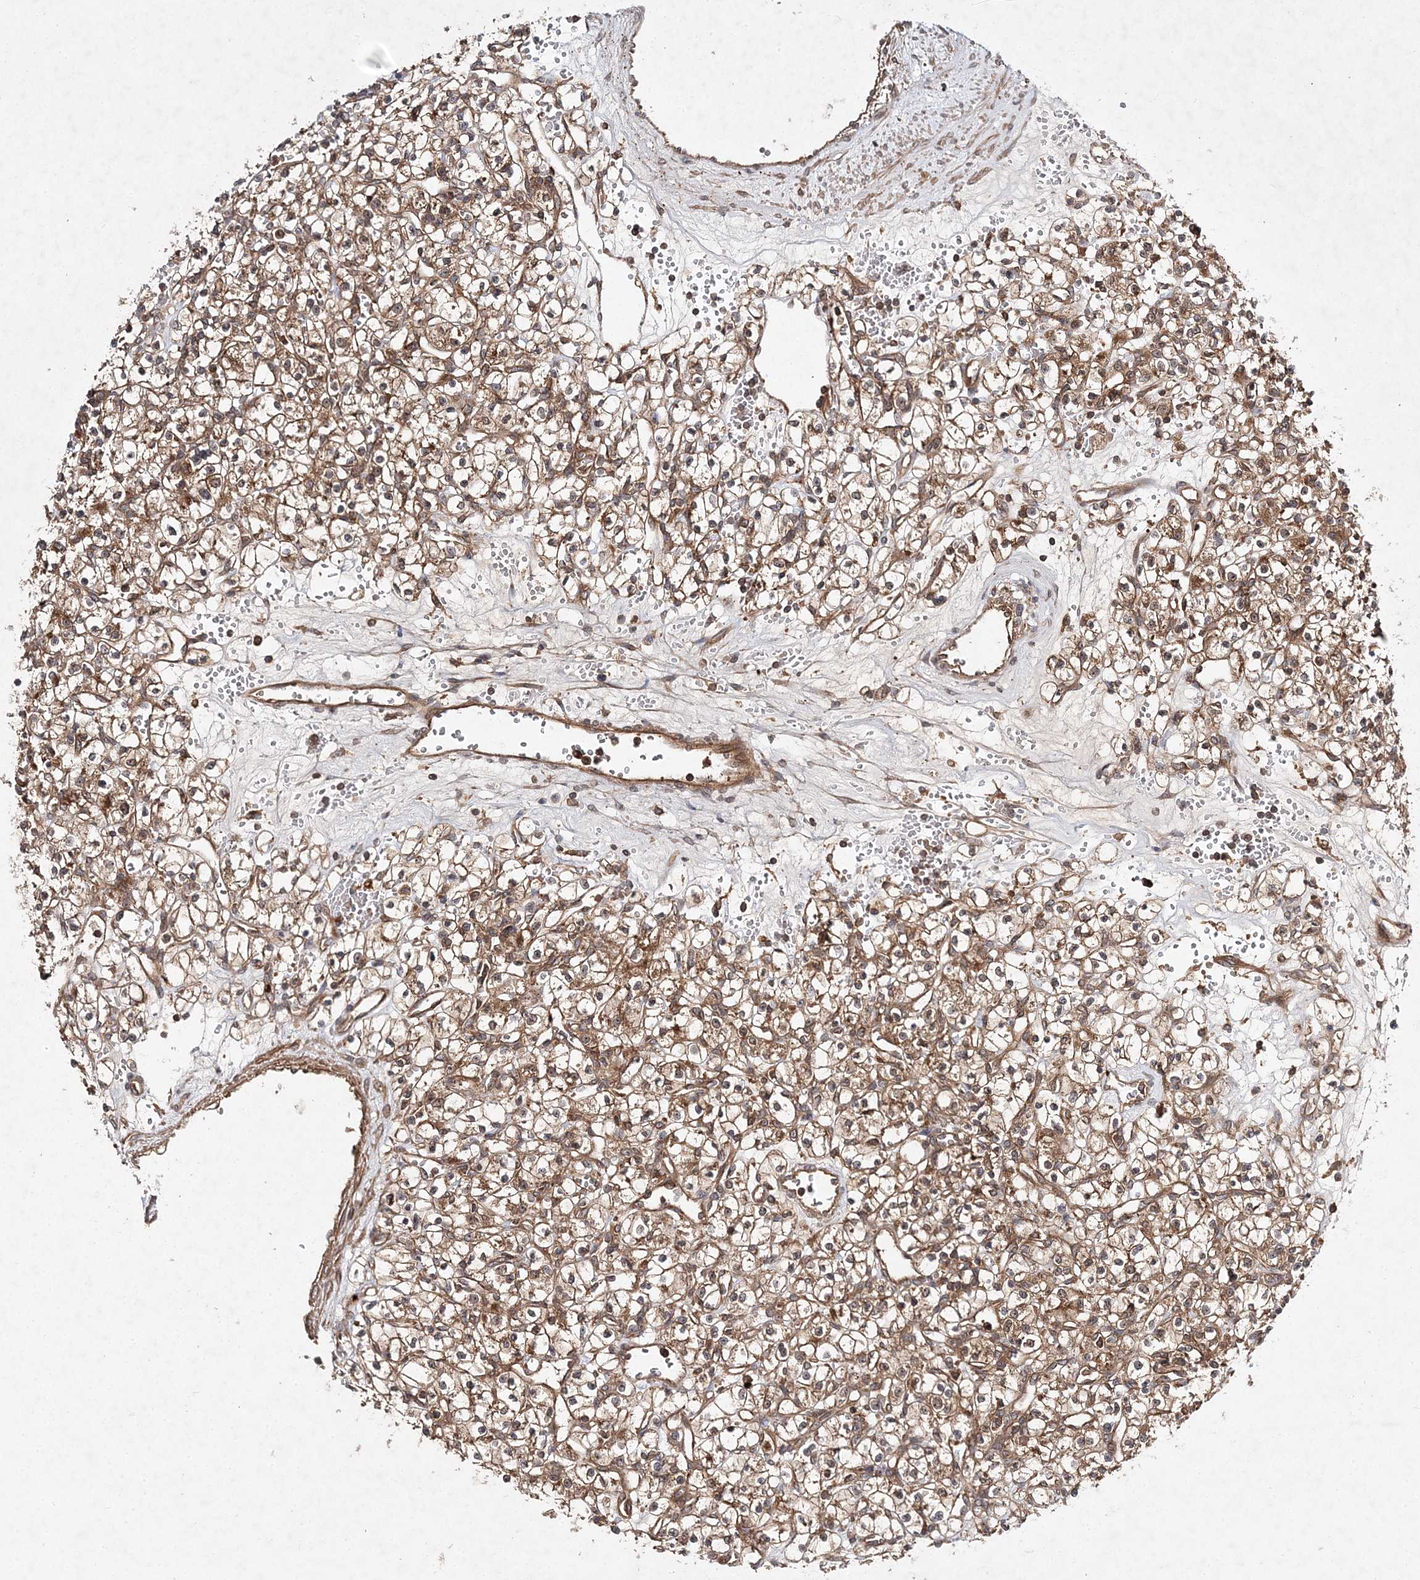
{"staining": {"intensity": "moderate", "quantity": ">75%", "location": "cytoplasmic/membranous"}, "tissue": "renal cancer", "cell_type": "Tumor cells", "image_type": "cancer", "snomed": [{"axis": "morphology", "description": "Adenocarcinoma, NOS"}, {"axis": "topography", "description": "Kidney"}], "caption": "Immunohistochemical staining of human adenocarcinoma (renal) reveals medium levels of moderate cytoplasmic/membranous positivity in about >75% of tumor cells. The protein is shown in brown color, while the nuclei are stained blue.", "gene": "TMEM9B", "patient": {"sex": "female", "age": 59}}